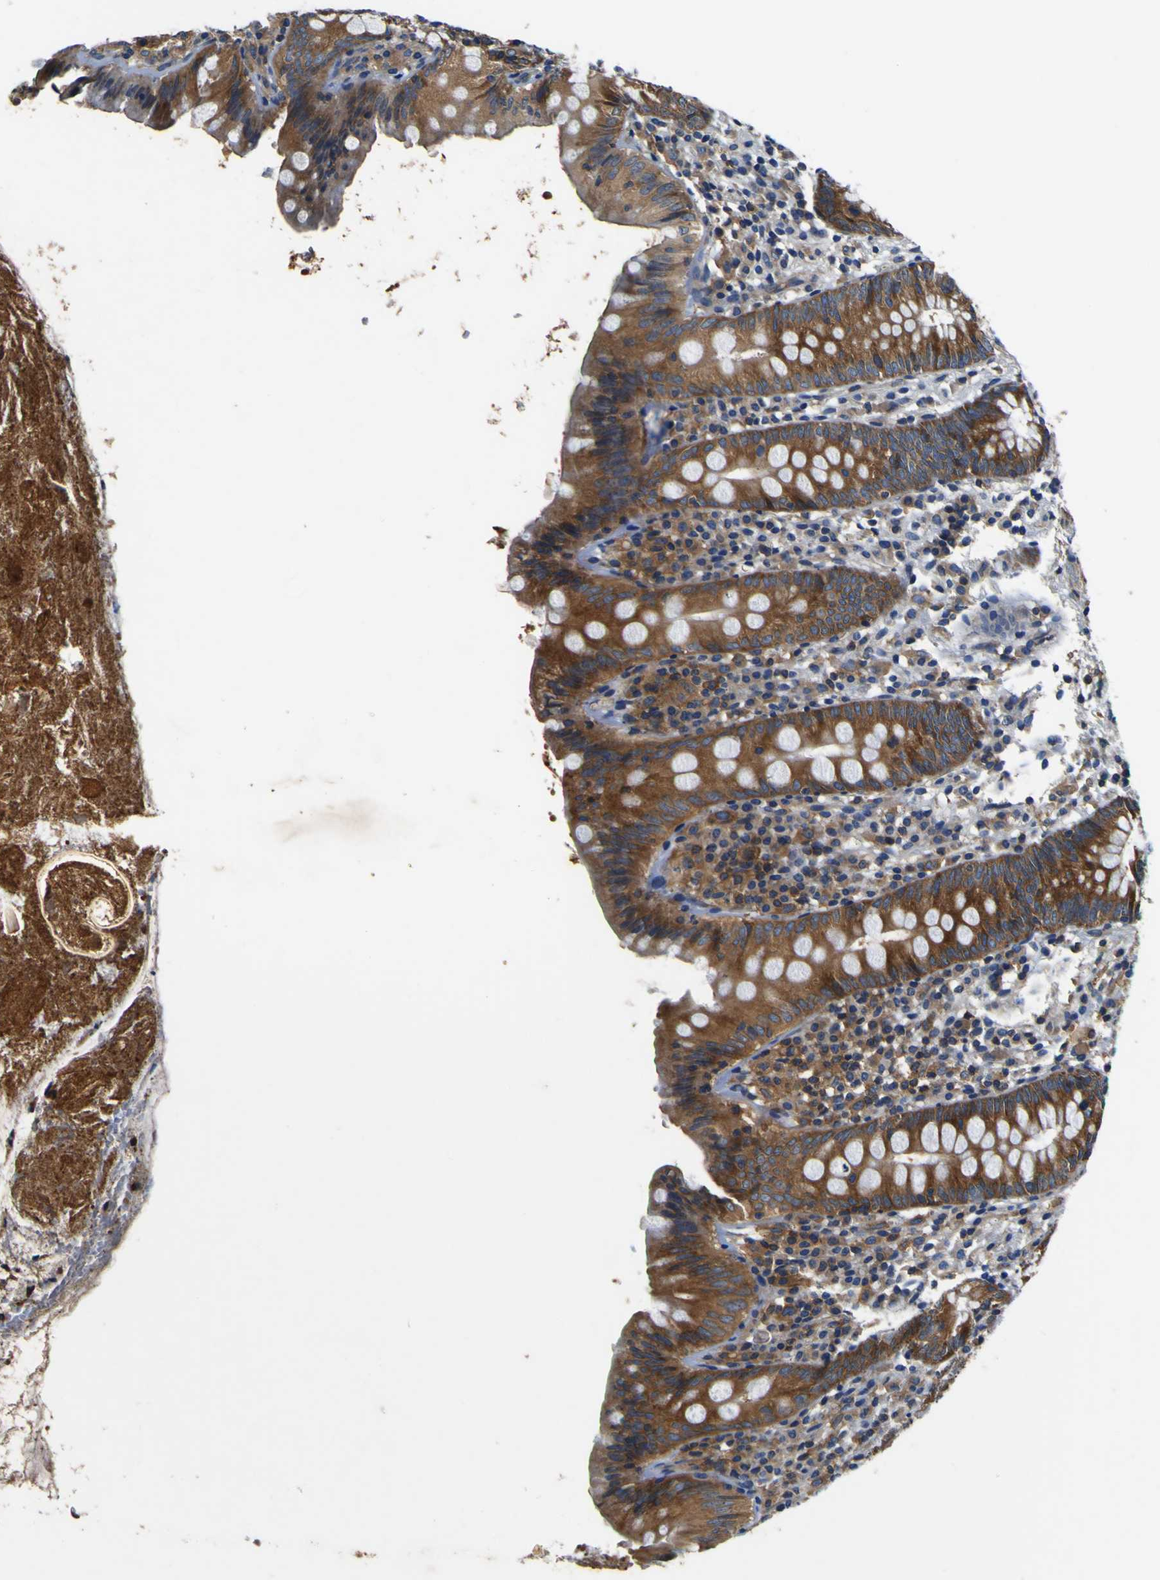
{"staining": {"intensity": "strong", "quantity": ">75%", "location": "cytoplasmic/membranous"}, "tissue": "appendix", "cell_type": "Glandular cells", "image_type": "normal", "snomed": [{"axis": "morphology", "description": "Normal tissue, NOS"}, {"axis": "topography", "description": "Appendix"}], "caption": "IHC image of normal appendix: human appendix stained using immunohistochemistry reveals high levels of strong protein expression localized specifically in the cytoplasmic/membranous of glandular cells, appearing as a cytoplasmic/membranous brown color.", "gene": "CNR2", "patient": {"sex": "male", "age": 52}}